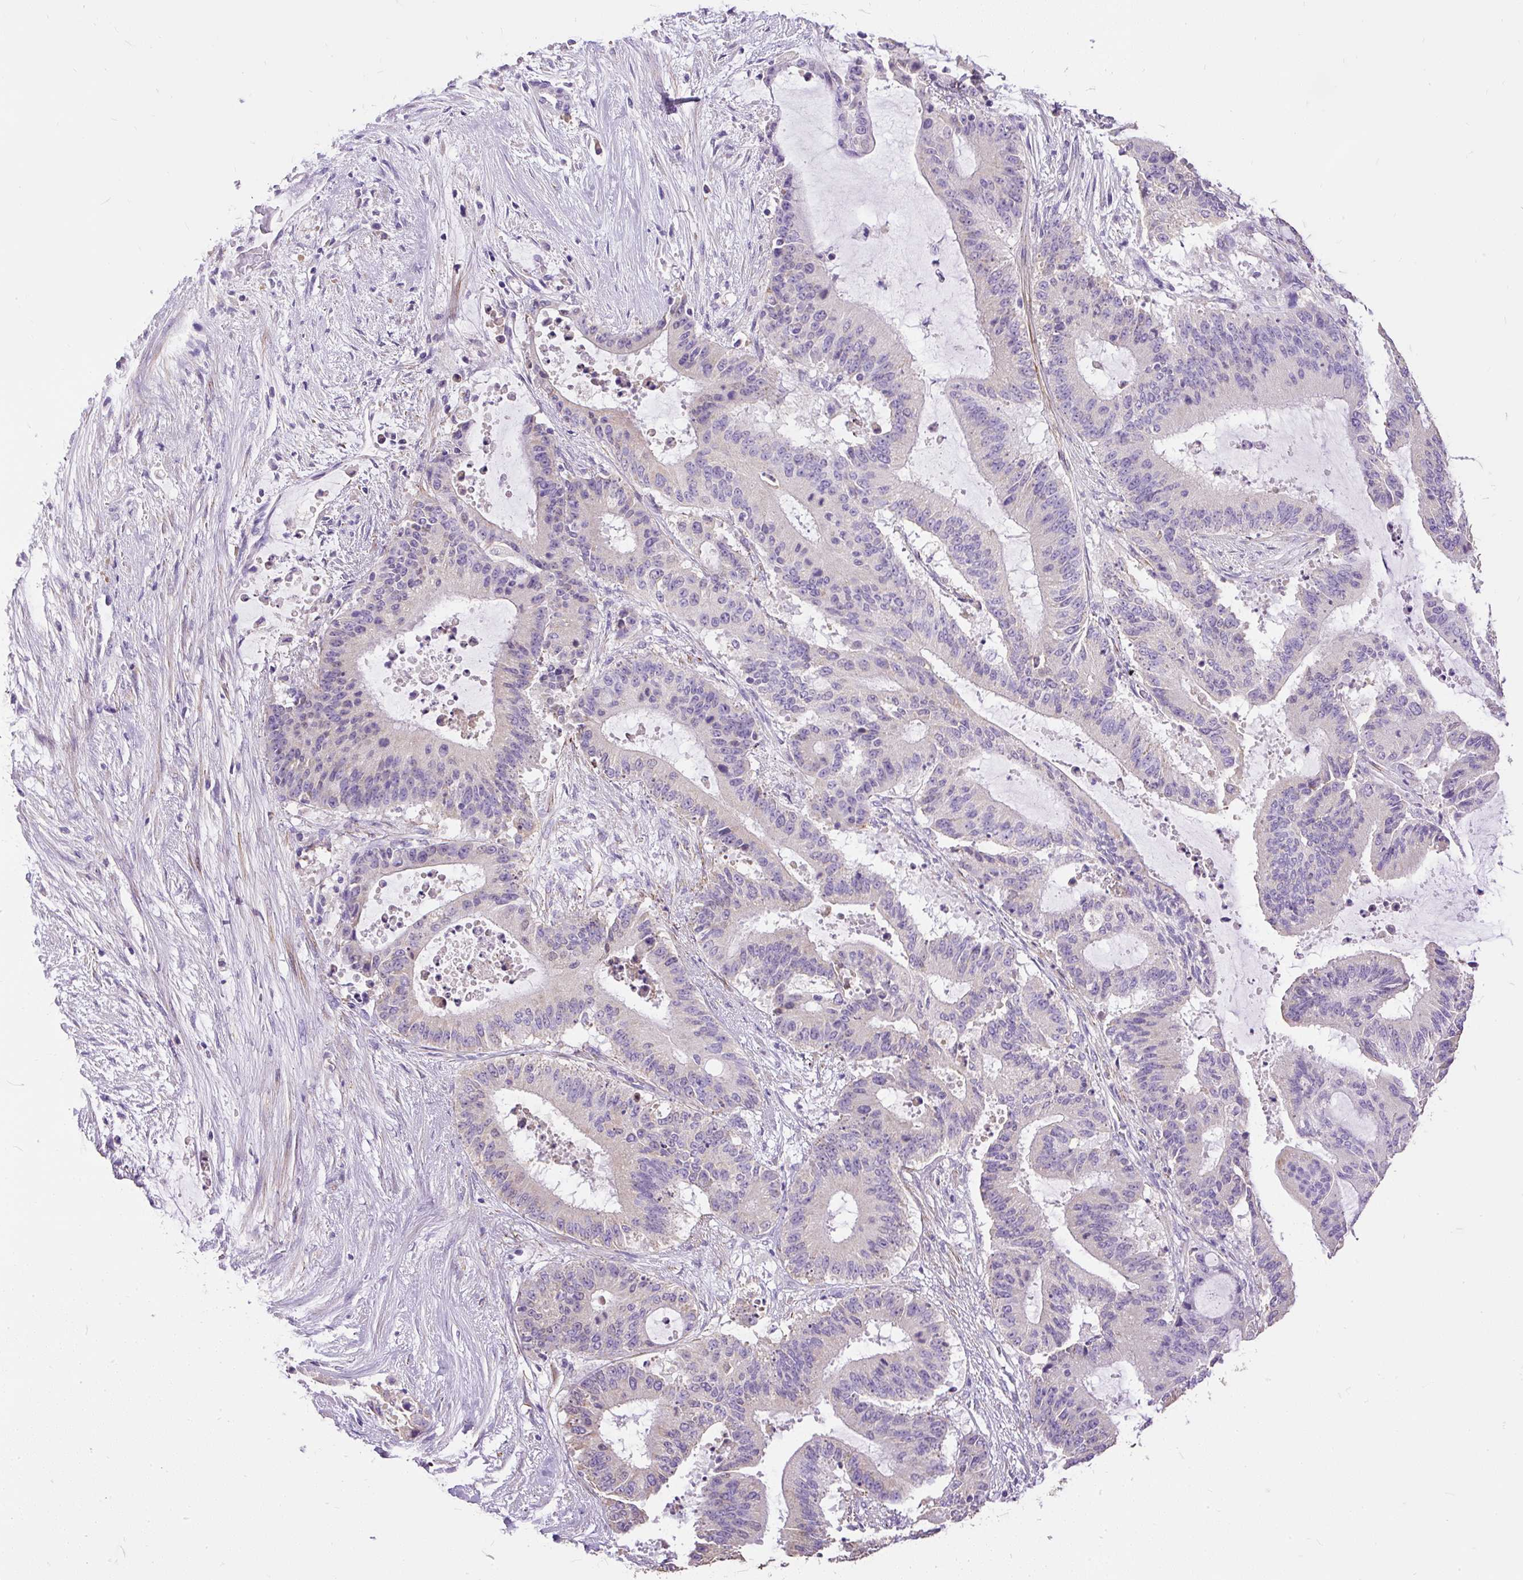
{"staining": {"intensity": "negative", "quantity": "none", "location": "none"}, "tissue": "liver cancer", "cell_type": "Tumor cells", "image_type": "cancer", "snomed": [{"axis": "morphology", "description": "Normal tissue, NOS"}, {"axis": "morphology", "description": "Cholangiocarcinoma"}, {"axis": "topography", "description": "Liver"}, {"axis": "topography", "description": "Peripheral nerve tissue"}], "caption": "The IHC photomicrograph has no significant positivity in tumor cells of cholangiocarcinoma (liver) tissue.", "gene": "GBX1", "patient": {"sex": "female", "age": 73}}